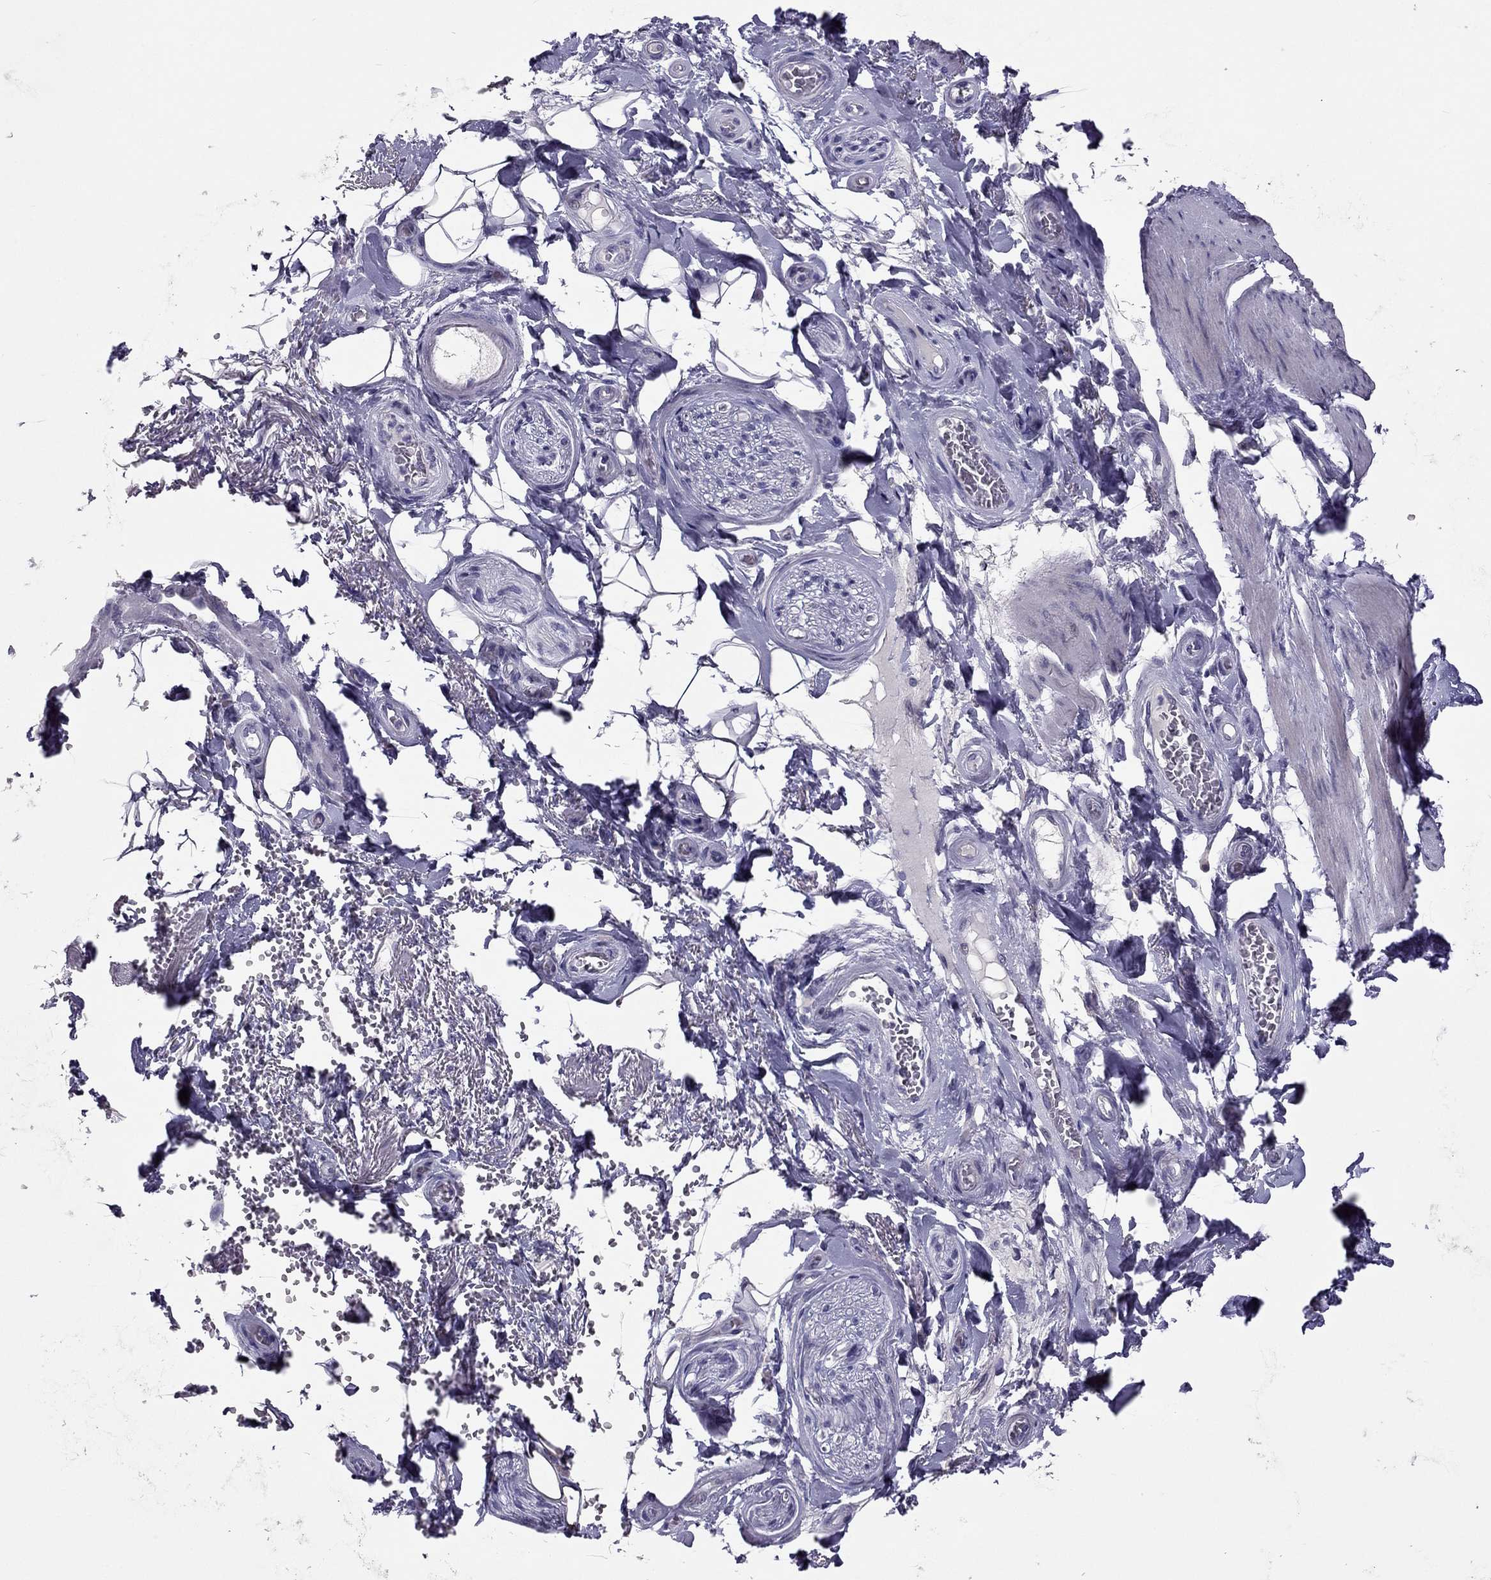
{"staining": {"intensity": "negative", "quantity": "none", "location": "none"}, "tissue": "adipose tissue", "cell_type": "Adipocytes", "image_type": "normal", "snomed": [{"axis": "morphology", "description": "Normal tissue, NOS"}, {"axis": "topography", "description": "Anal"}, {"axis": "topography", "description": "Peripheral nerve tissue"}], "caption": "Adipocytes show no significant expression in benign adipose tissue. Nuclei are stained in blue.", "gene": "RHO", "patient": {"sex": "male", "age": 53}}